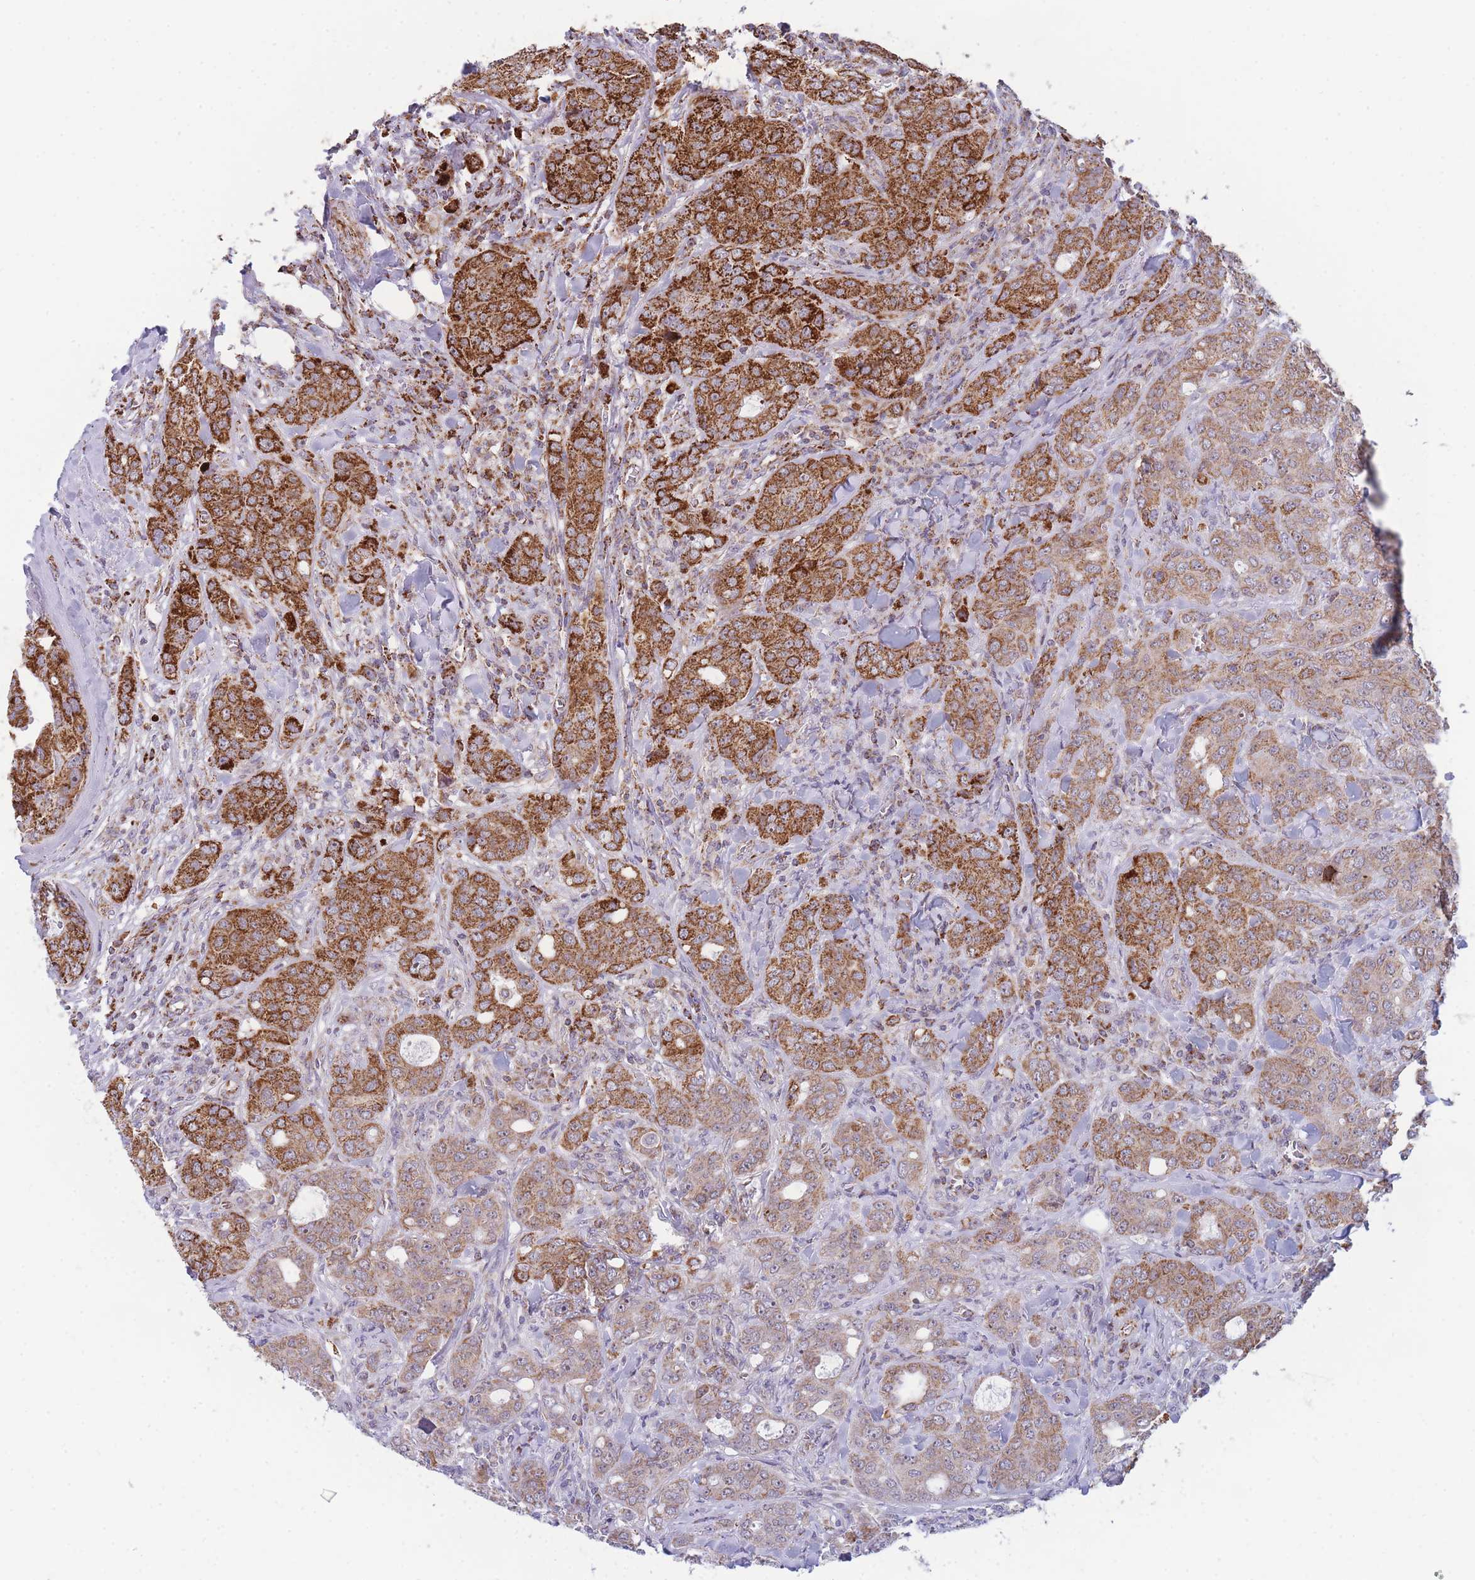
{"staining": {"intensity": "strong", "quantity": "25%-75%", "location": "cytoplasmic/membranous"}, "tissue": "breast cancer", "cell_type": "Tumor cells", "image_type": "cancer", "snomed": [{"axis": "morphology", "description": "Duct carcinoma"}, {"axis": "topography", "description": "Breast"}], "caption": "Protein positivity by immunohistochemistry (IHC) shows strong cytoplasmic/membranous staining in about 25%-75% of tumor cells in infiltrating ductal carcinoma (breast). (brown staining indicates protein expression, while blue staining denotes nuclei).", "gene": "DDX49", "patient": {"sex": "female", "age": 43}}